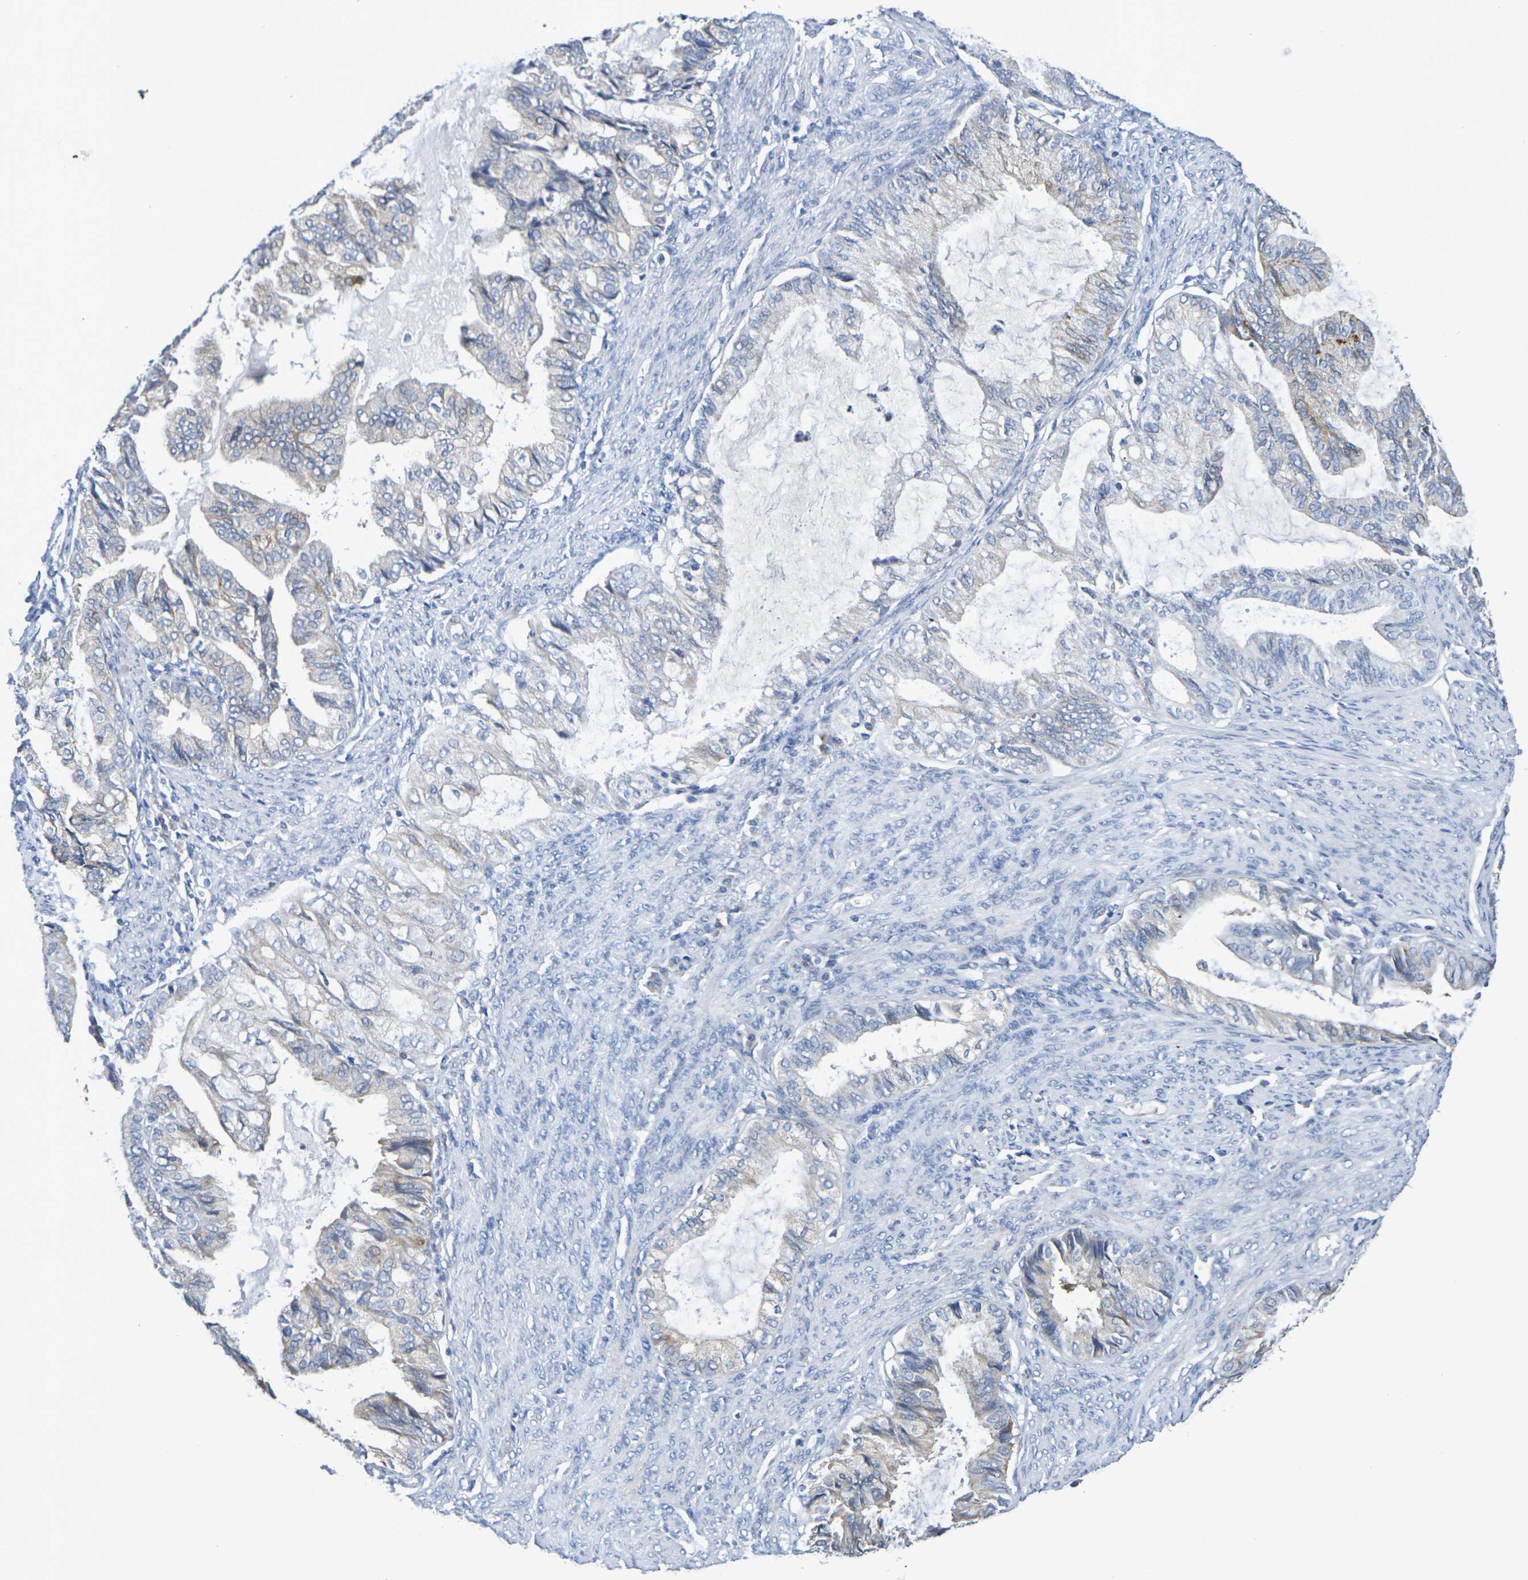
{"staining": {"intensity": "weak", "quantity": "25%-75%", "location": "cytoplasmic/membranous"}, "tissue": "endometrial cancer", "cell_type": "Tumor cells", "image_type": "cancer", "snomed": [{"axis": "morphology", "description": "Adenocarcinoma, NOS"}, {"axis": "topography", "description": "Endometrium"}], "caption": "Weak cytoplasmic/membranous protein staining is appreciated in approximately 25%-75% of tumor cells in endometrial cancer (adenocarcinoma).", "gene": "SDC4", "patient": {"sex": "female", "age": 86}}